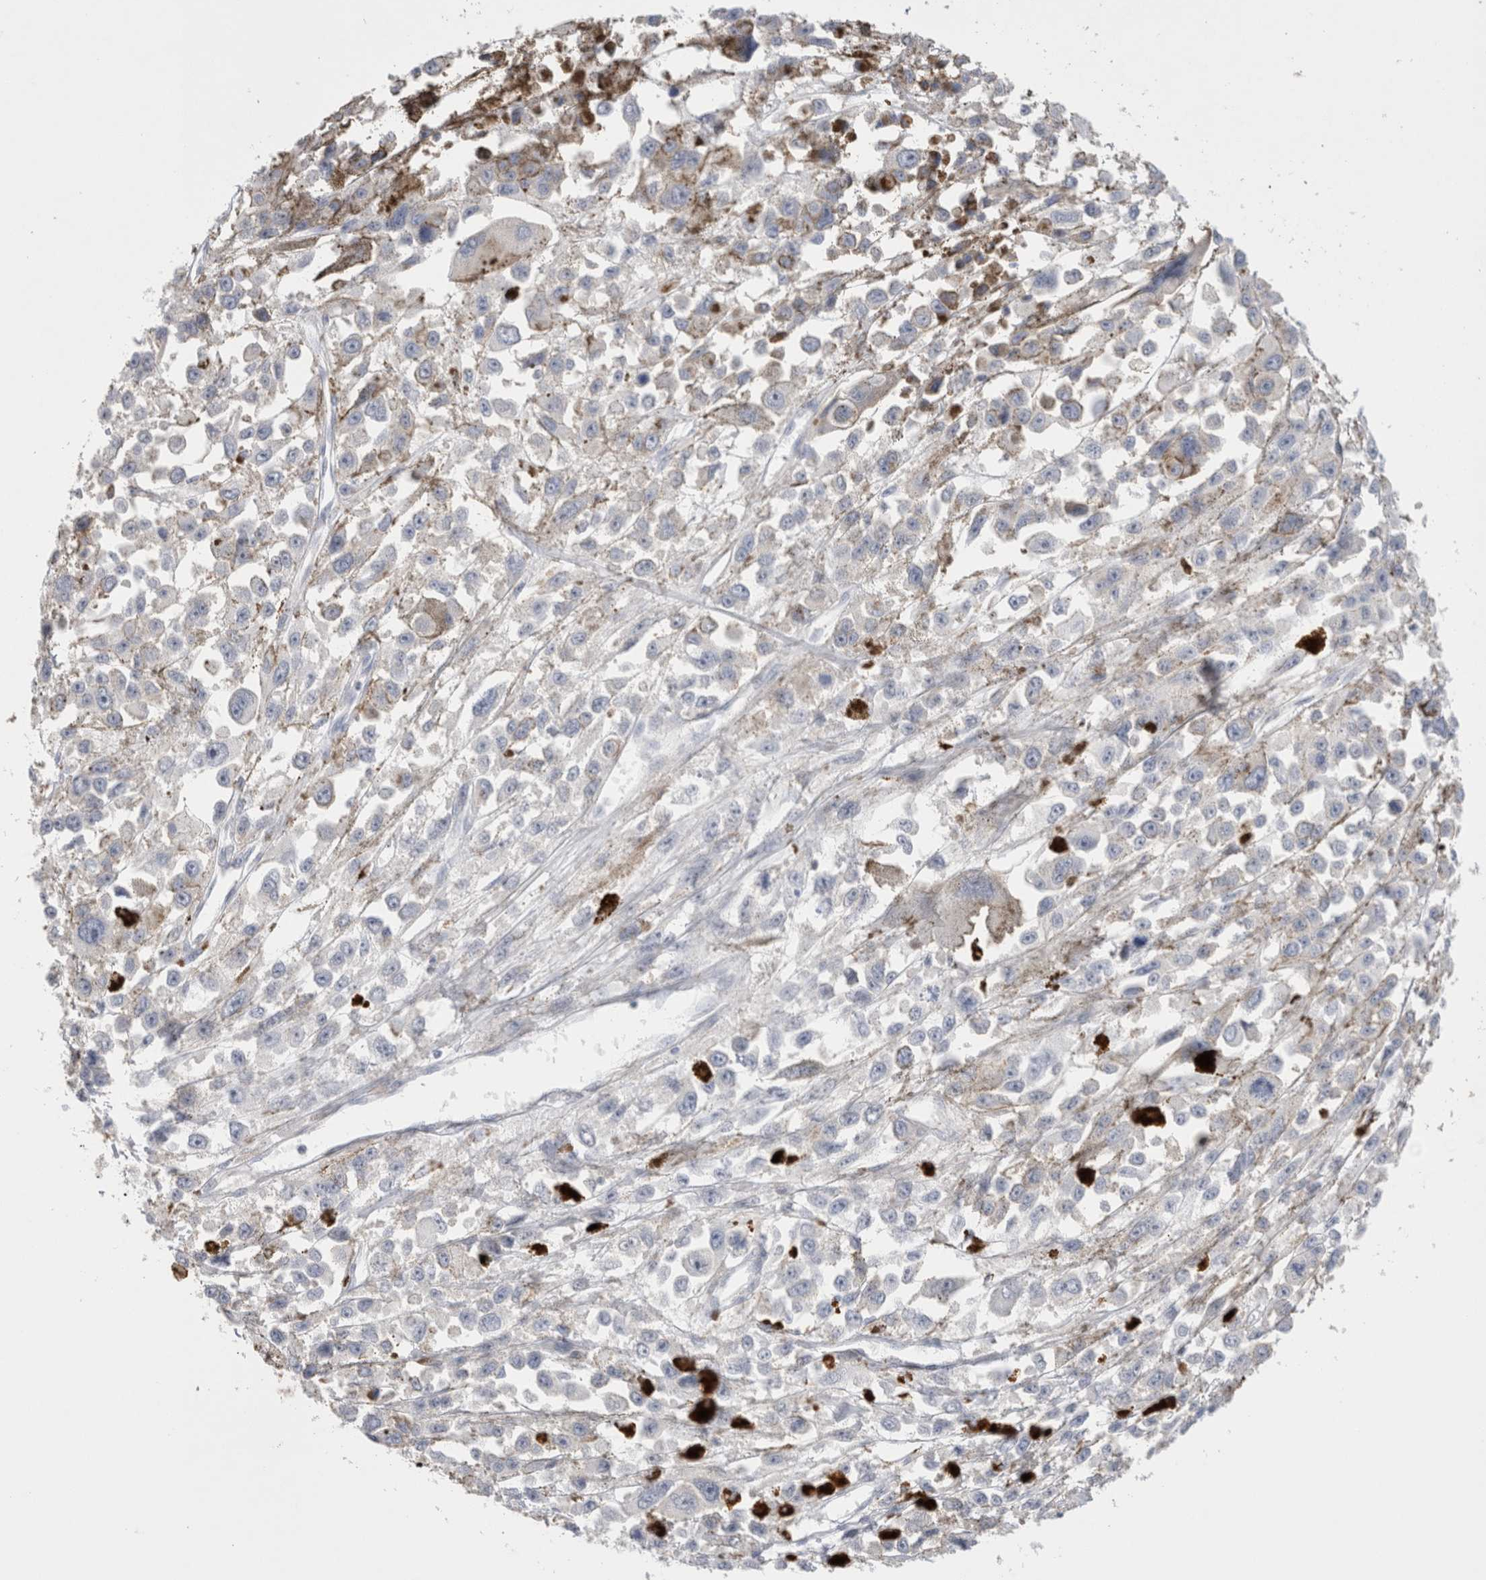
{"staining": {"intensity": "negative", "quantity": "none", "location": "none"}, "tissue": "melanoma", "cell_type": "Tumor cells", "image_type": "cancer", "snomed": [{"axis": "morphology", "description": "Malignant melanoma, Metastatic site"}, {"axis": "topography", "description": "Lymph node"}], "caption": "Melanoma was stained to show a protein in brown. There is no significant staining in tumor cells. The staining was performed using DAB (3,3'-diaminobenzidine) to visualize the protein expression in brown, while the nuclei were stained in blue with hematoxylin (Magnification: 20x).", "gene": "HPGDS", "patient": {"sex": "male", "age": 59}}